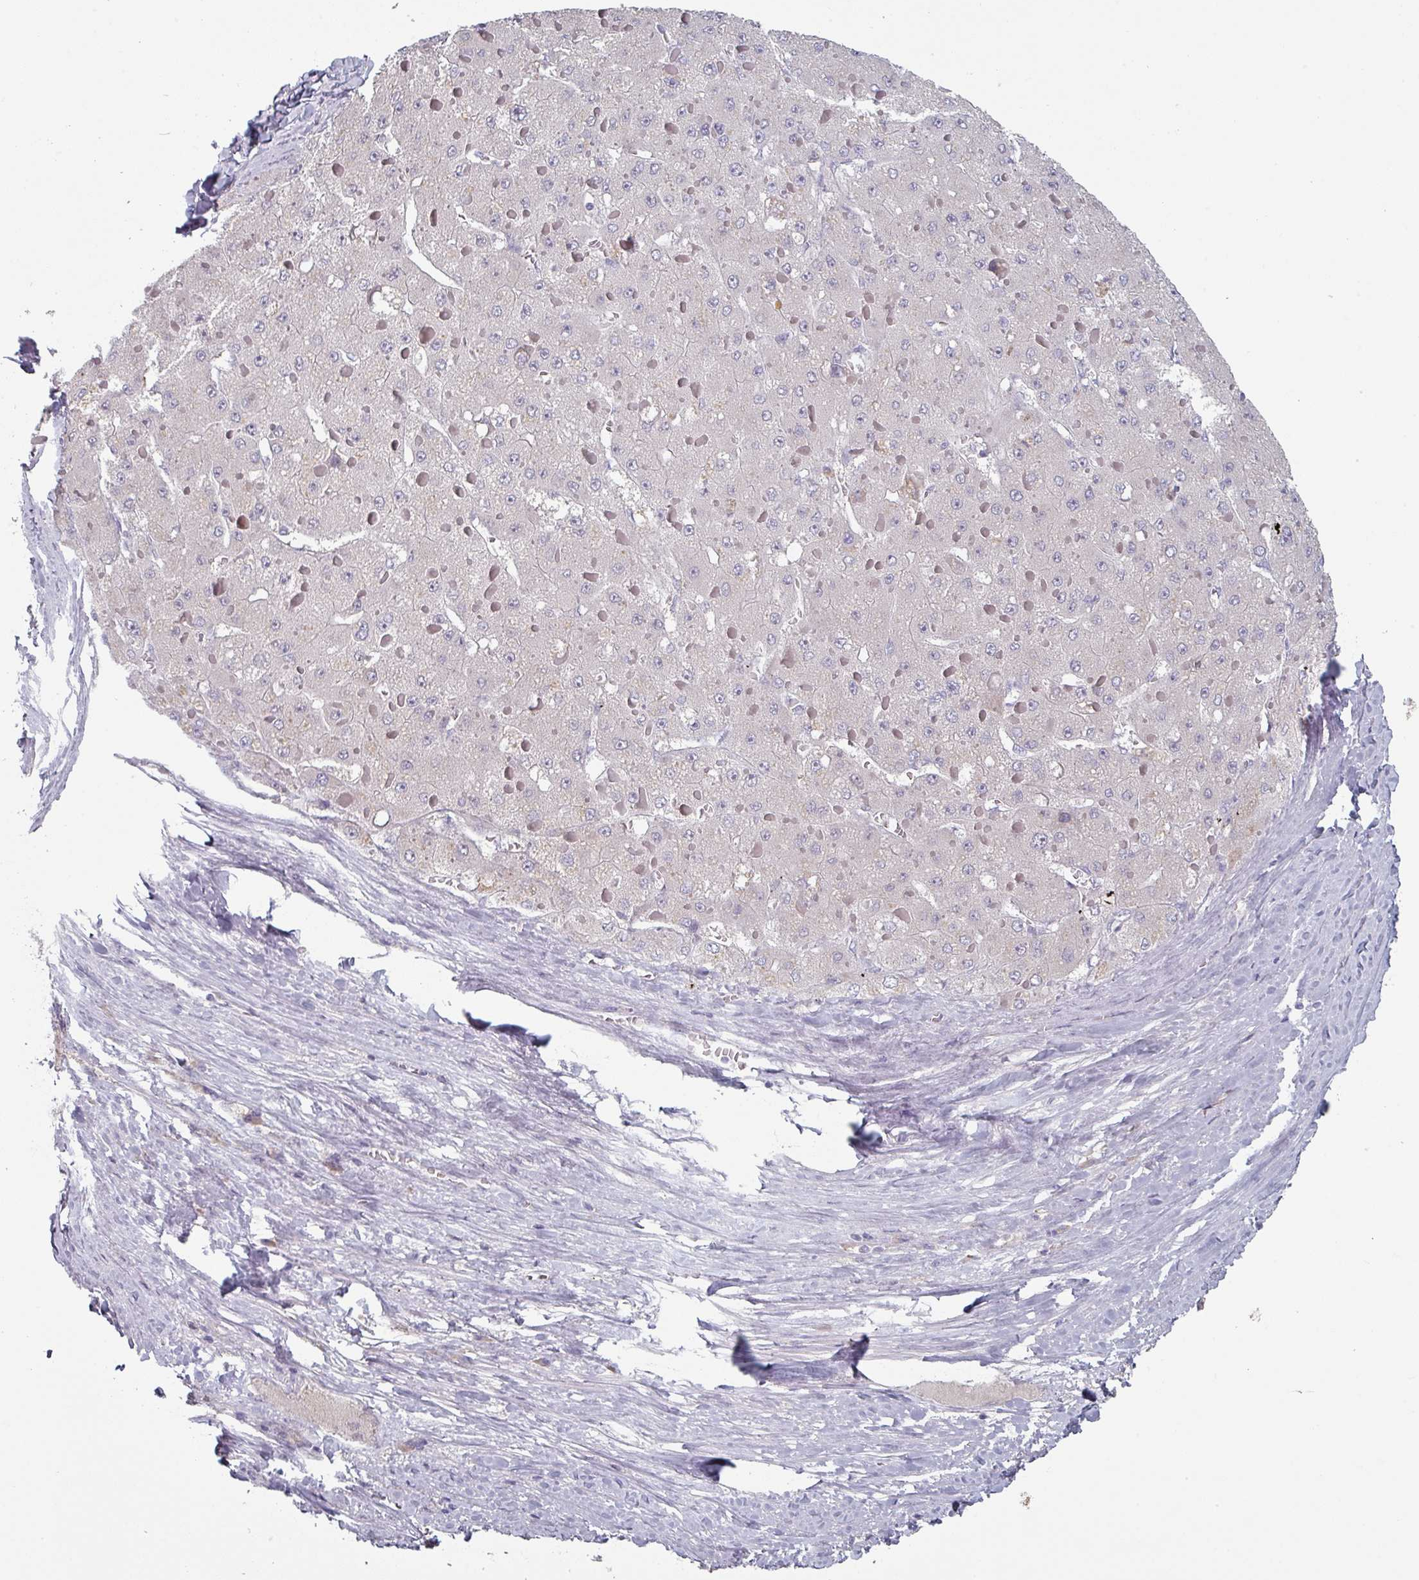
{"staining": {"intensity": "negative", "quantity": "none", "location": "none"}, "tissue": "liver cancer", "cell_type": "Tumor cells", "image_type": "cancer", "snomed": [{"axis": "morphology", "description": "Carcinoma, Hepatocellular, NOS"}, {"axis": "topography", "description": "Liver"}], "caption": "Hepatocellular carcinoma (liver) stained for a protein using IHC exhibits no staining tumor cells.", "gene": "PRAMEF8", "patient": {"sex": "female", "age": 73}}